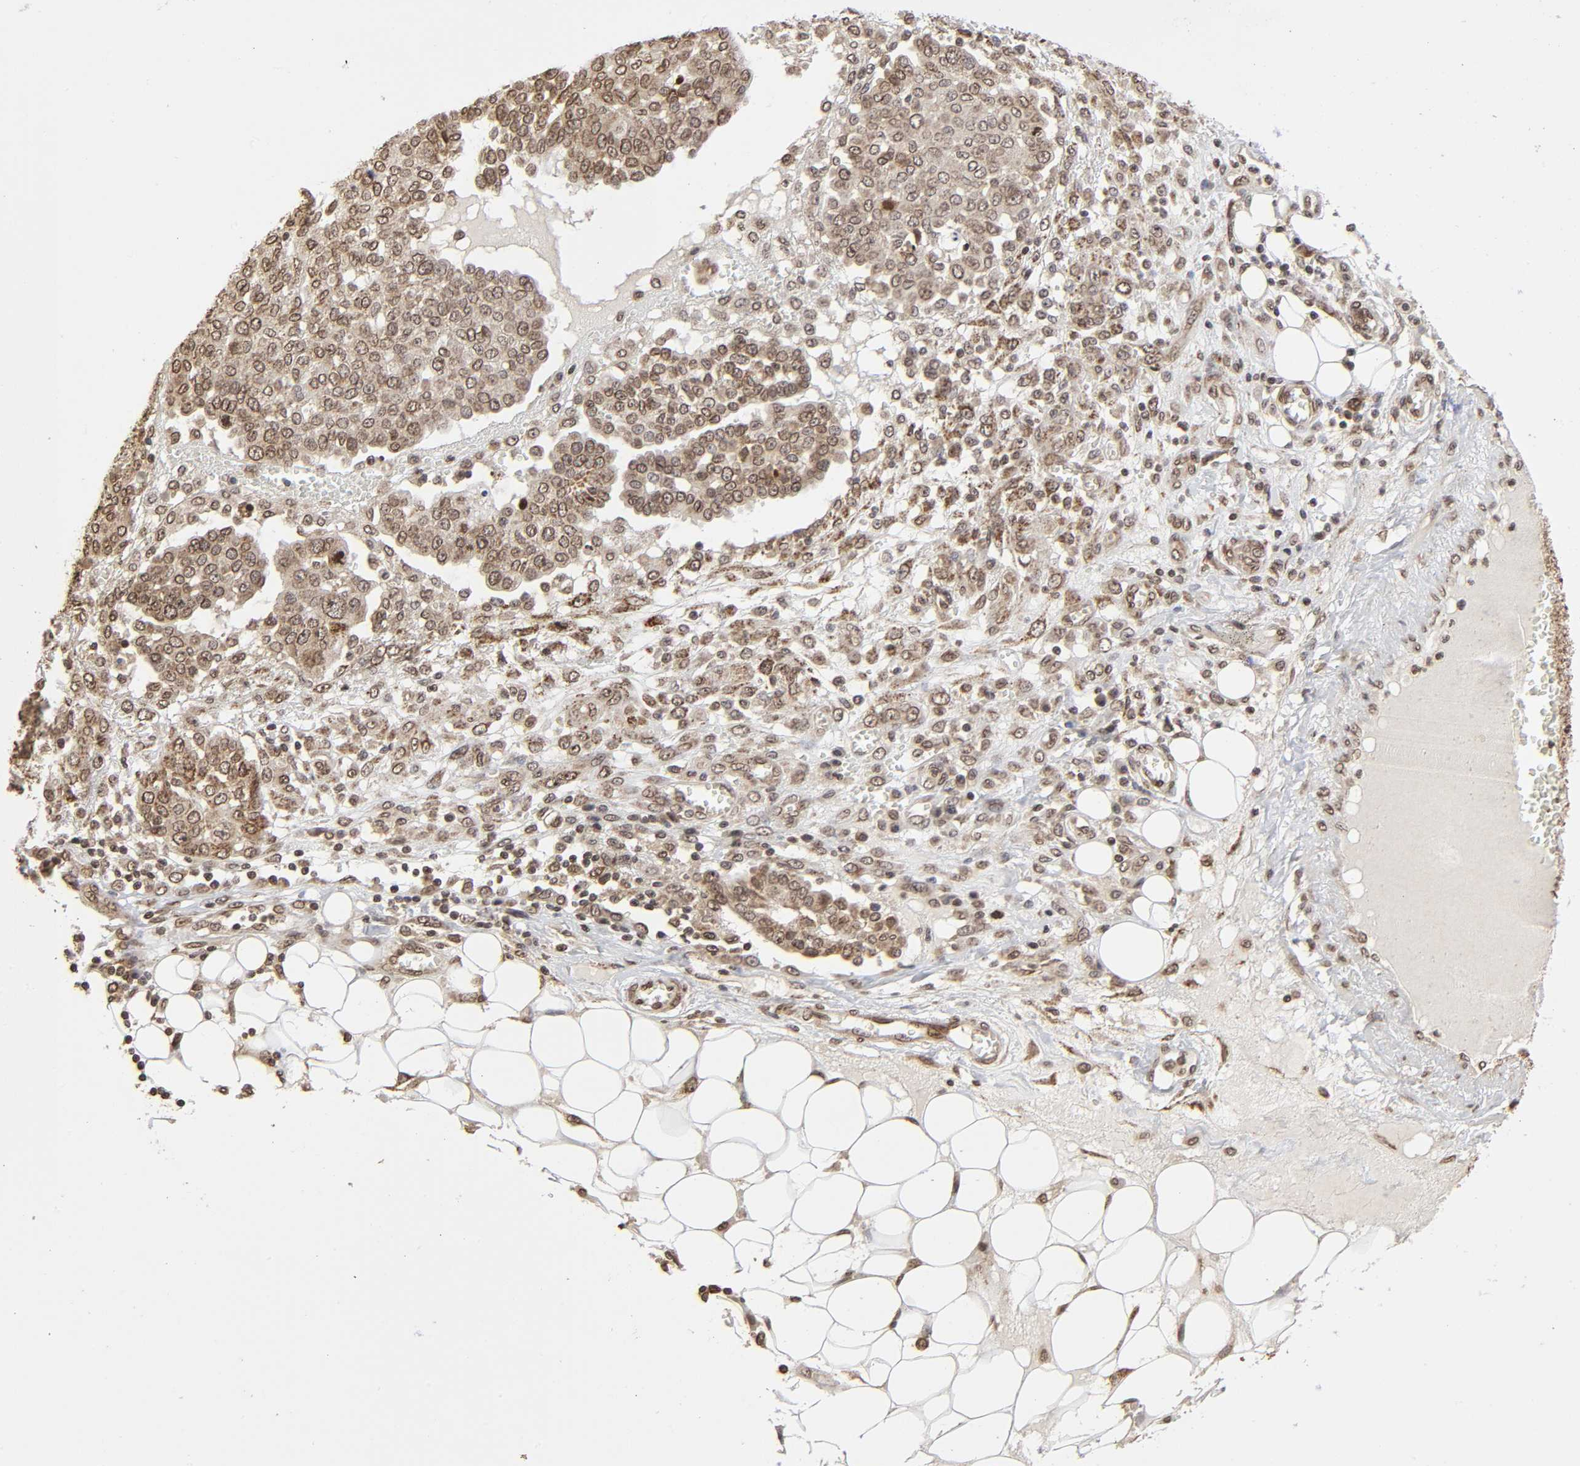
{"staining": {"intensity": "moderate", "quantity": ">75%", "location": "cytoplasmic/membranous,nuclear"}, "tissue": "ovarian cancer", "cell_type": "Tumor cells", "image_type": "cancer", "snomed": [{"axis": "morphology", "description": "Cystadenocarcinoma, serous, NOS"}, {"axis": "topography", "description": "Soft tissue"}, {"axis": "topography", "description": "Ovary"}], "caption": "A high-resolution photomicrograph shows IHC staining of ovarian cancer, which demonstrates moderate cytoplasmic/membranous and nuclear expression in approximately >75% of tumor cells.", "gene": "MLLT6", "patient": {"sex": "female", "age": 57}}